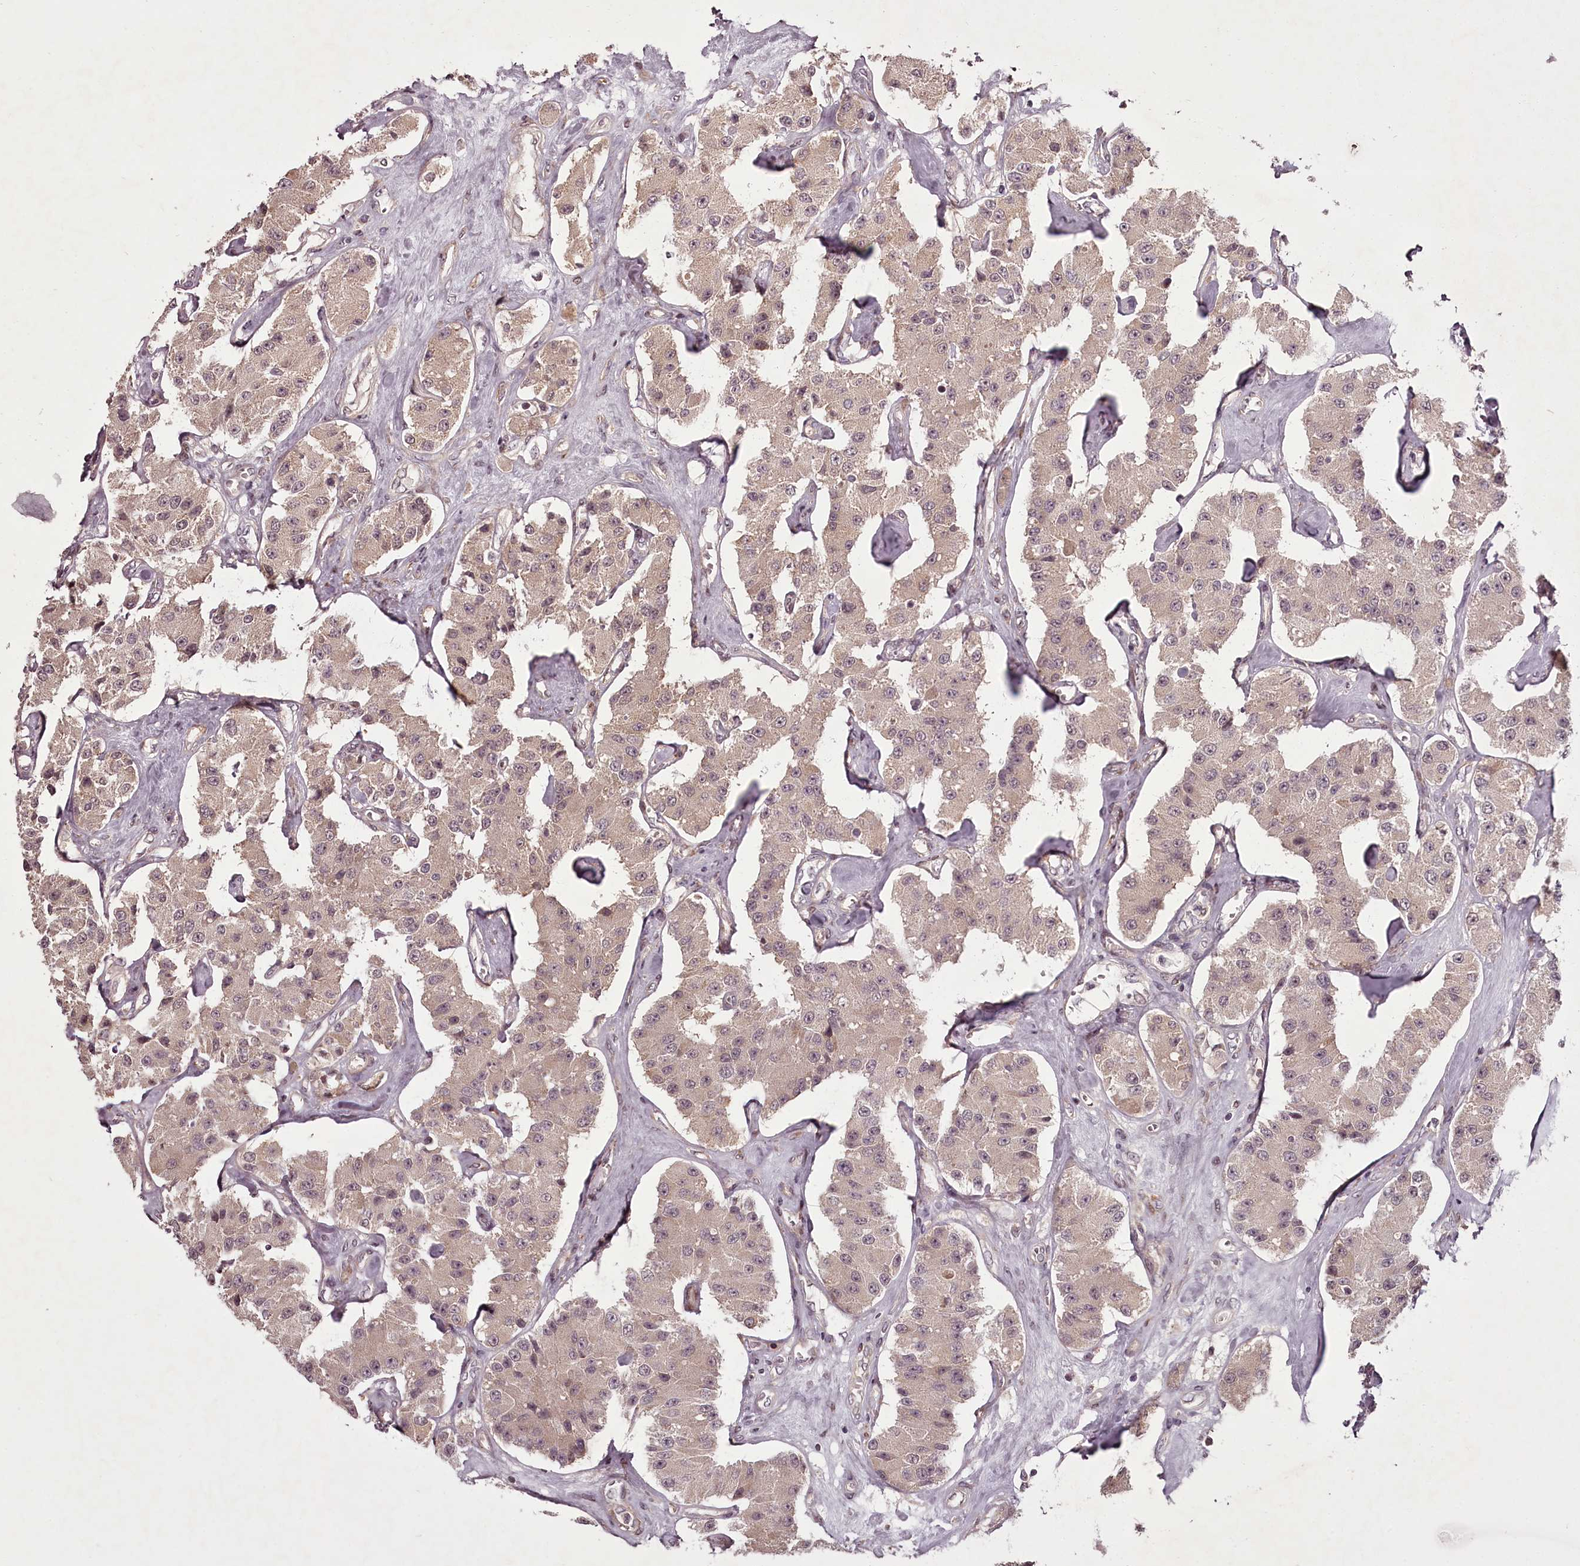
{"staining": {"intensity": "weak", "quantity": "25%-75%", "location": "cytoplasmic/membranous"}, "tissue": "carcinoid", "cell_type": "Tumor cells", "image_type": "cancer", "snomed": [{"axis": "morphology", "description": "Carcinoid, malignant, NOS"}, {"axis": "topography", "description": "Pancreas"}], "caption": "Approximately 25%-75% of tumor cells in human malignant carcinoid exhibit weak cytoplasmic/membranous protein positivity as visualized by brown immunohistochemical staining.", "gene": "CCDC92", "patient": {"sex": "male", "age": 41}}